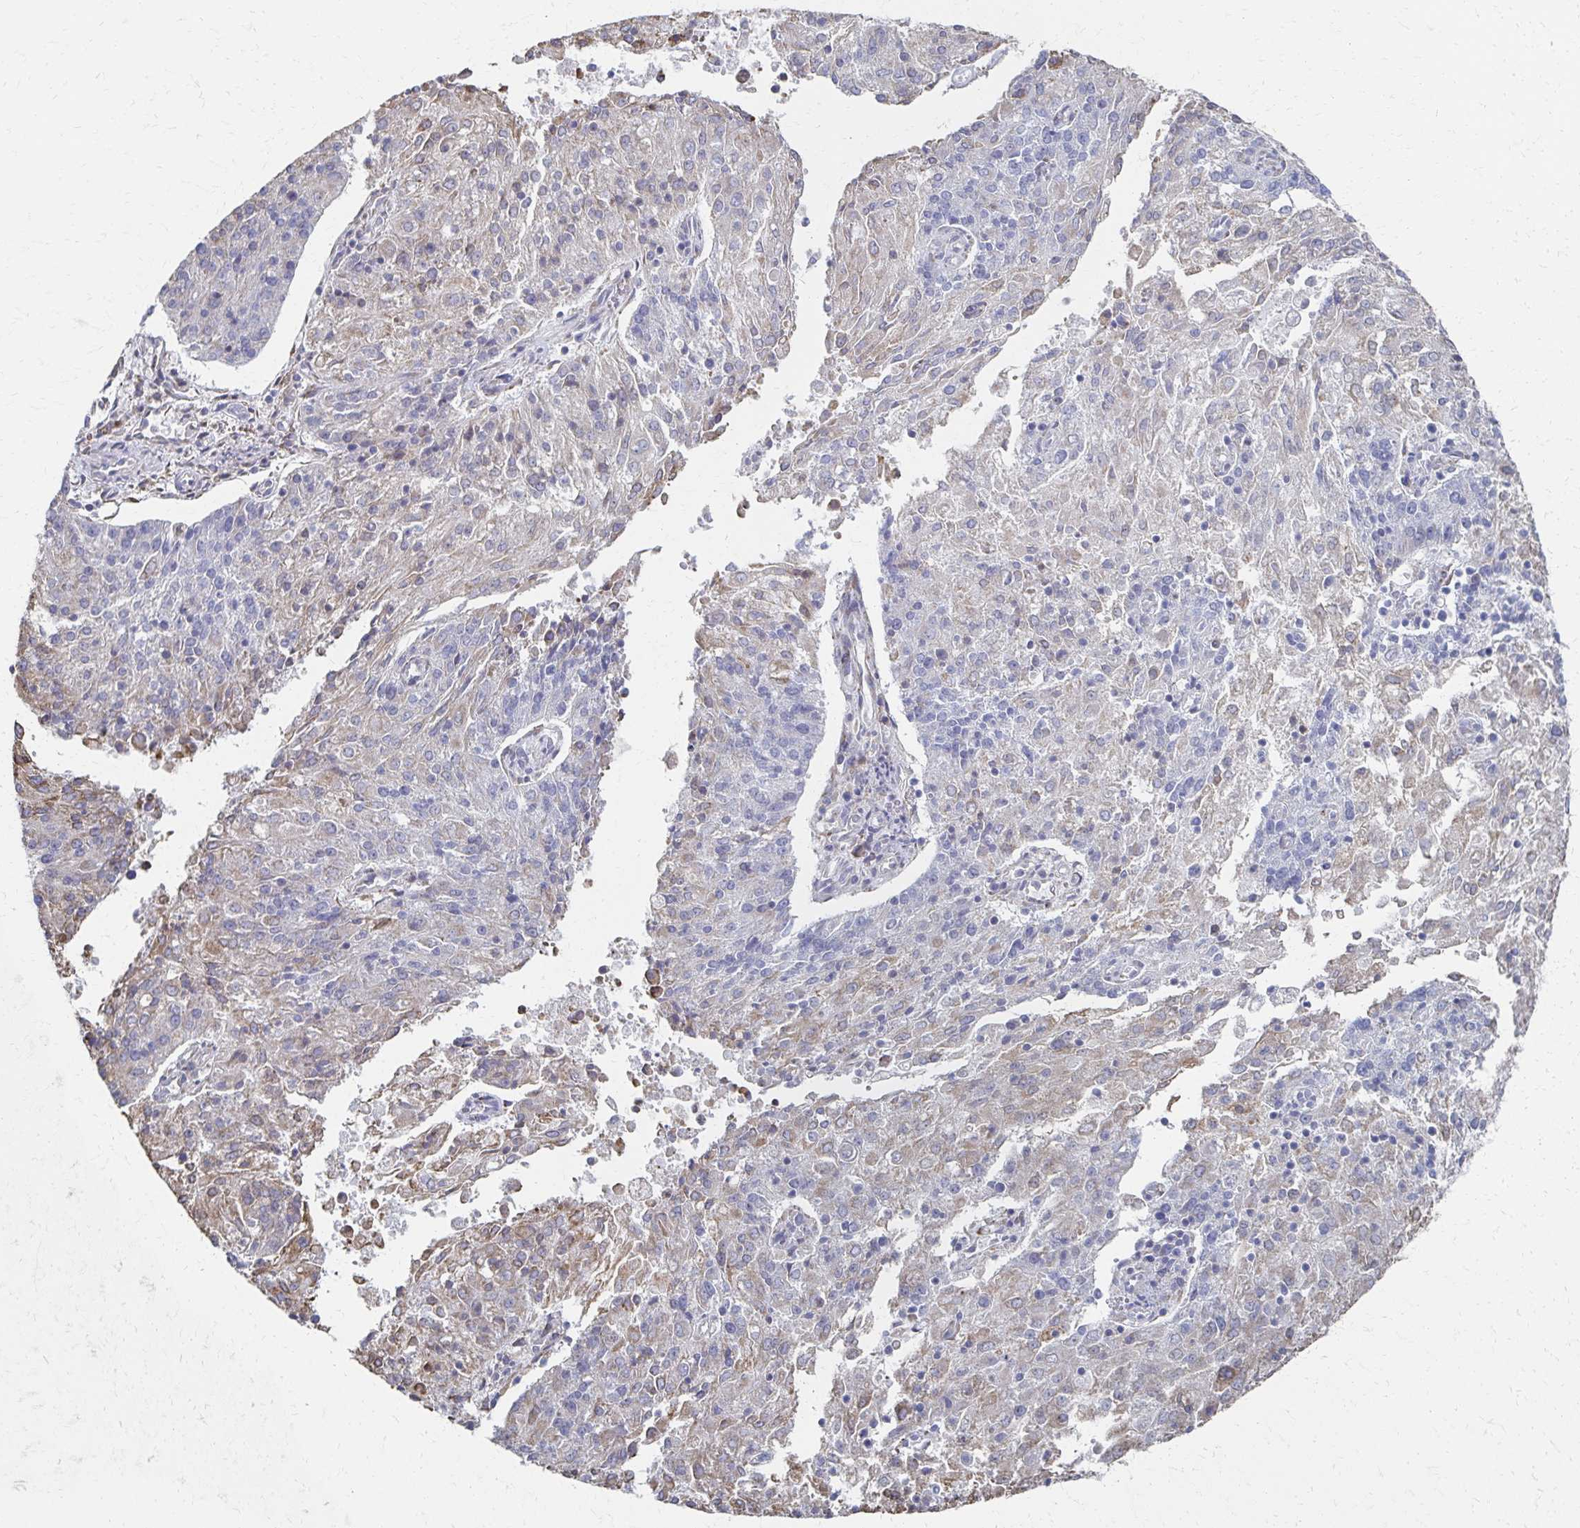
{"staining": {"intensity": "negative", "quantity": "none", "location": "none"}, "tissue": "endometrial cancer", "cell_type": "Tumor cells", "image_type": "cancer", "snomed": [{"axis": "morphology", "description": "Adenocarcinoma, NOS"}, {"axis": "topography", "description": "Endometrium"}], "caption": "Immunohistochemical staining of human endometrial adenocarcinoma shows no significant staining in tumor cells.", "gene": "ATP1A3", "patient": {"sex": "female", "age": 82}}